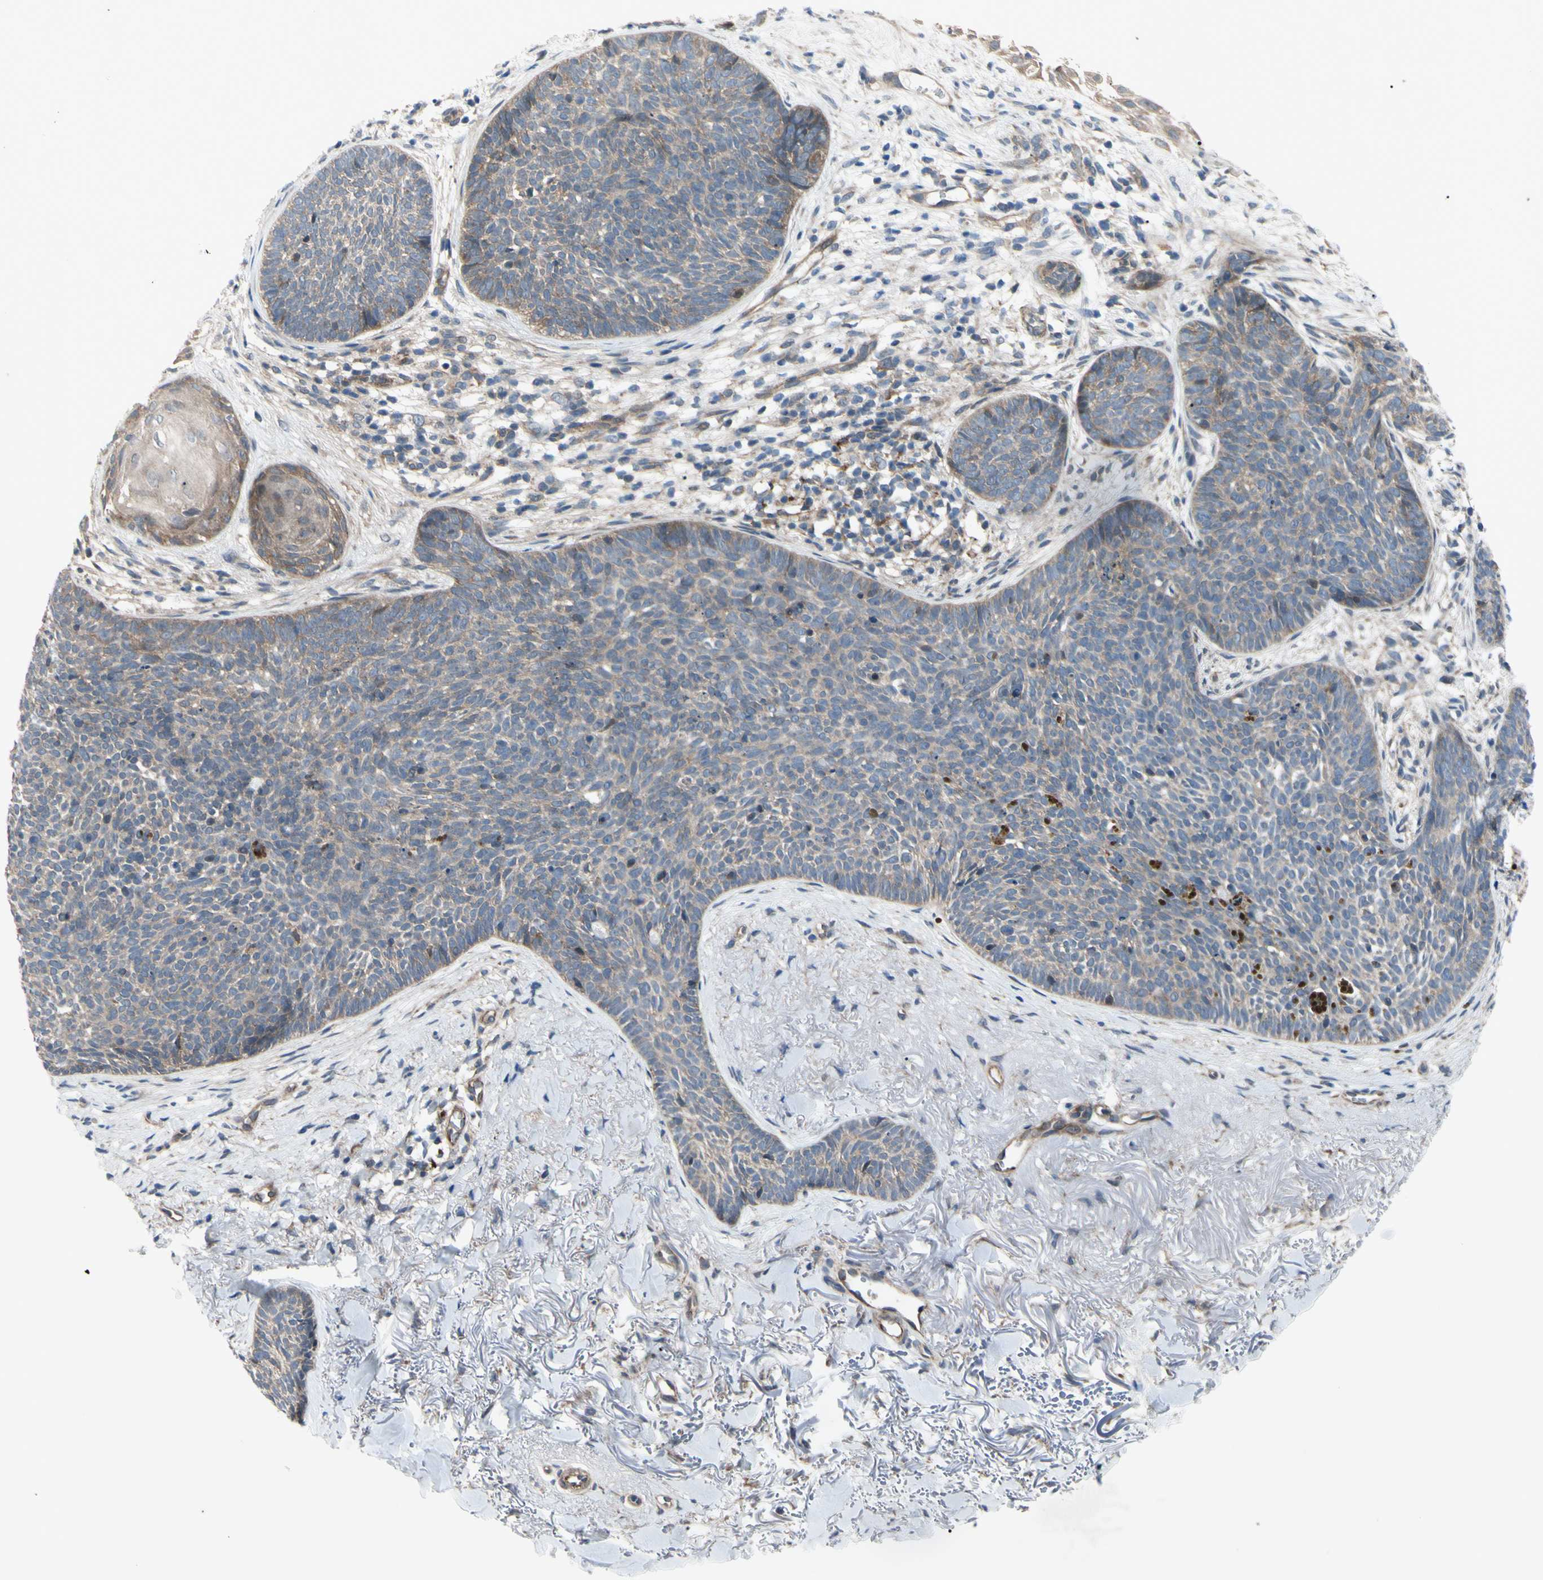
{"staining": {"intensity": "weak", "quantity": ">75%", "location": "cytoplasmic/membranous"}, "tissue": "skin cancer", "cell_type": "Tumor cells", "image_type": "cancer", "snomed": [{"axis": "morphology", "description": "Basal cell carcinoma"}, {"axis": "topography", "description": "Skin"}], "caption": "The photomicrograph demonstrates immunohistochemical staining of basal cell carcinoma (skin). There is weak cytoplasmic/membranous positivity is present in about >75% of tumor cells. Using DAB (3,3'-diaminobenzidine) (brown) and hematoxylin (blue) stains, captured at high magnification using brightfield microscopy.", "gene": "SVIL", "patient": {"sex": "female", "age": 70}}